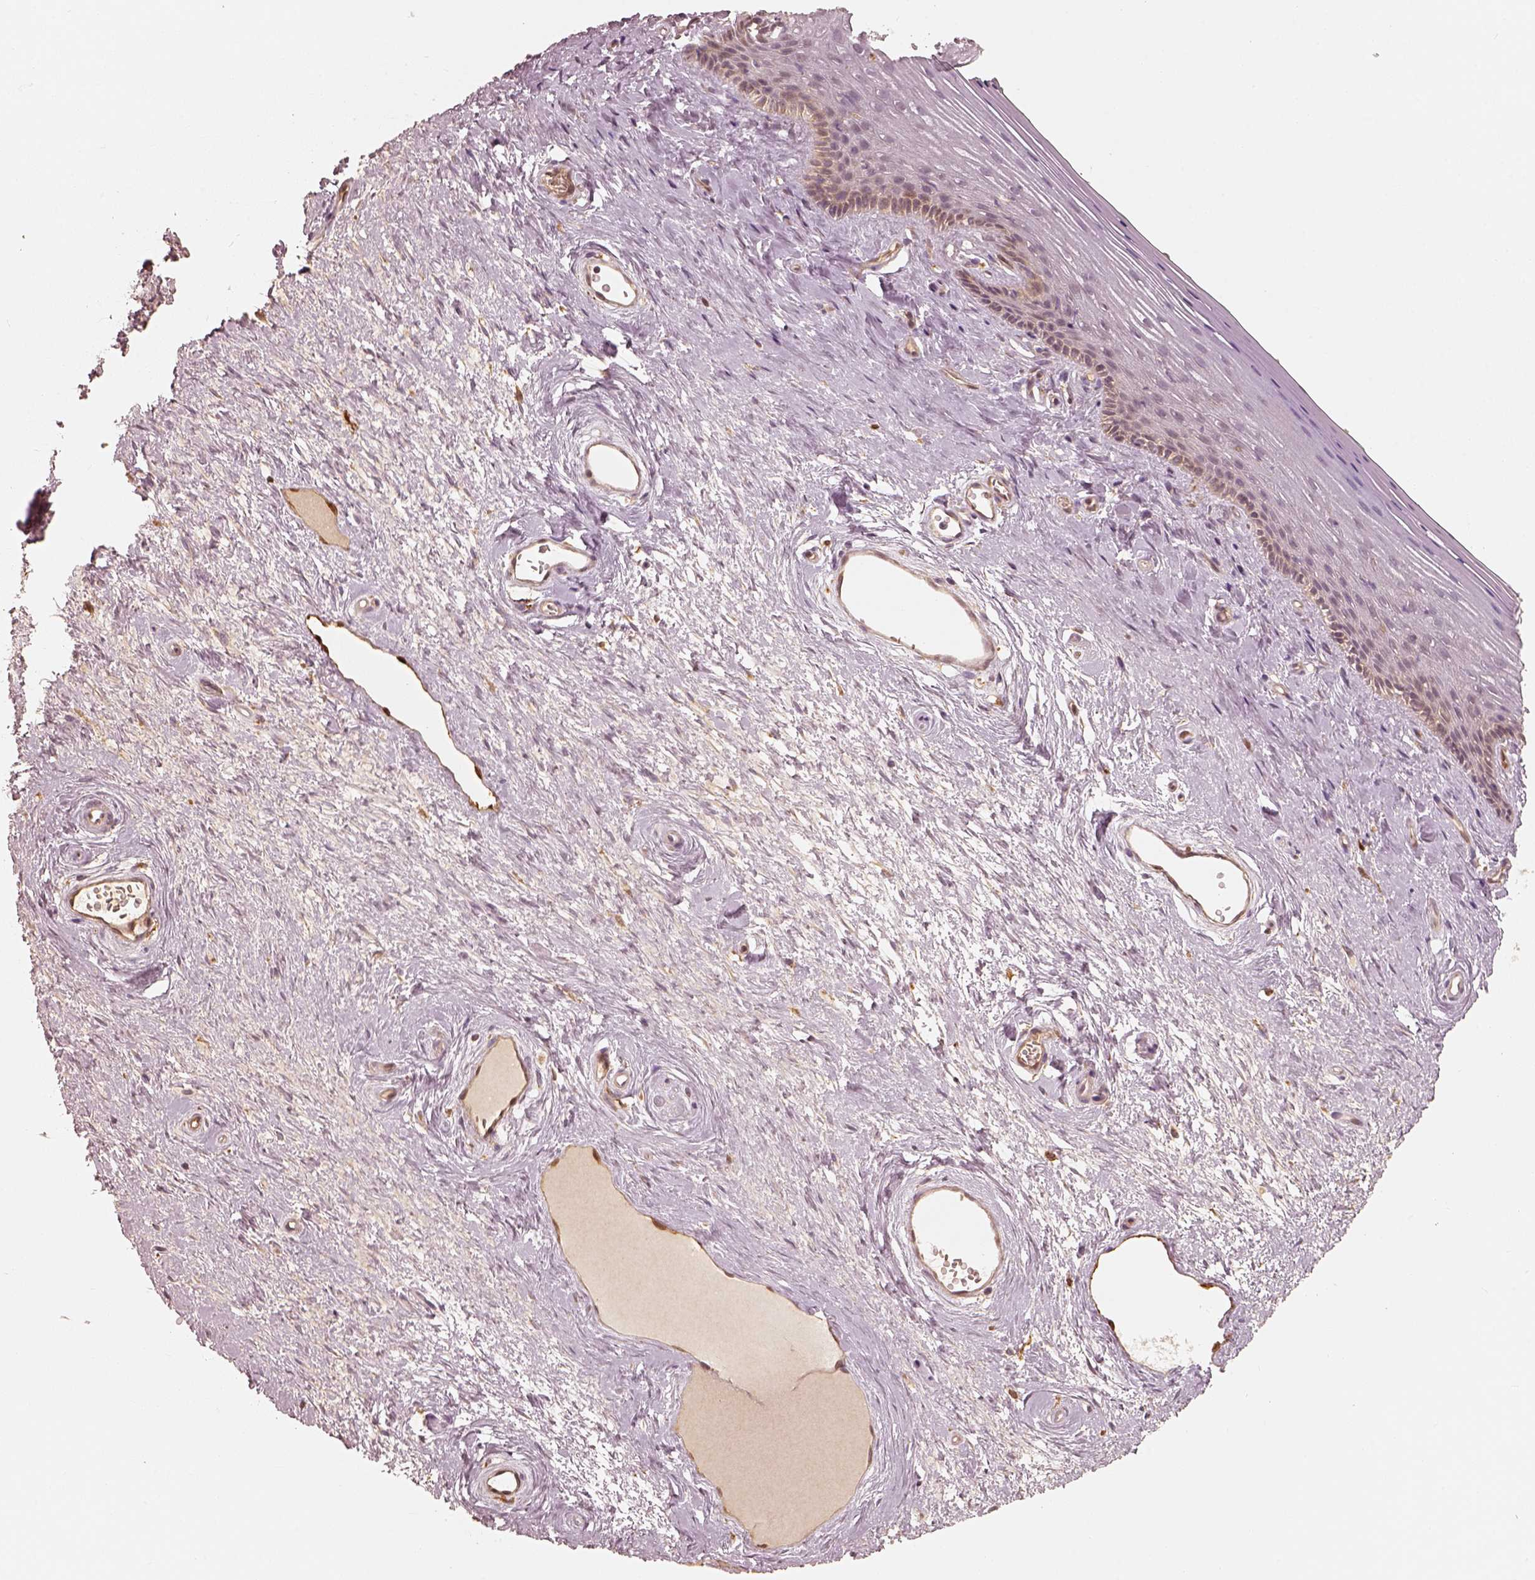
{"staining": {"intensity": "moderate", "quantity": "<25%", "location": "cytoplasmic/membranous"}, "tissue": "vagina", "cell_type": "Squamous epithelial cells", "image_type": "normal", "snomed": [{"axis": "morphology", "description": "Normal tissue, NOS"}, {"axis": "topography", "description": "Vagina"}], "caption": "Unremarkable vagina displays moderate cytoplasmic/membranous positivity in approximately <25% of squamous epithelial cells, visualized by immunohistochemistry.", "gene": "FSCN1", "patient": {"sex": "female", "age": 45}}